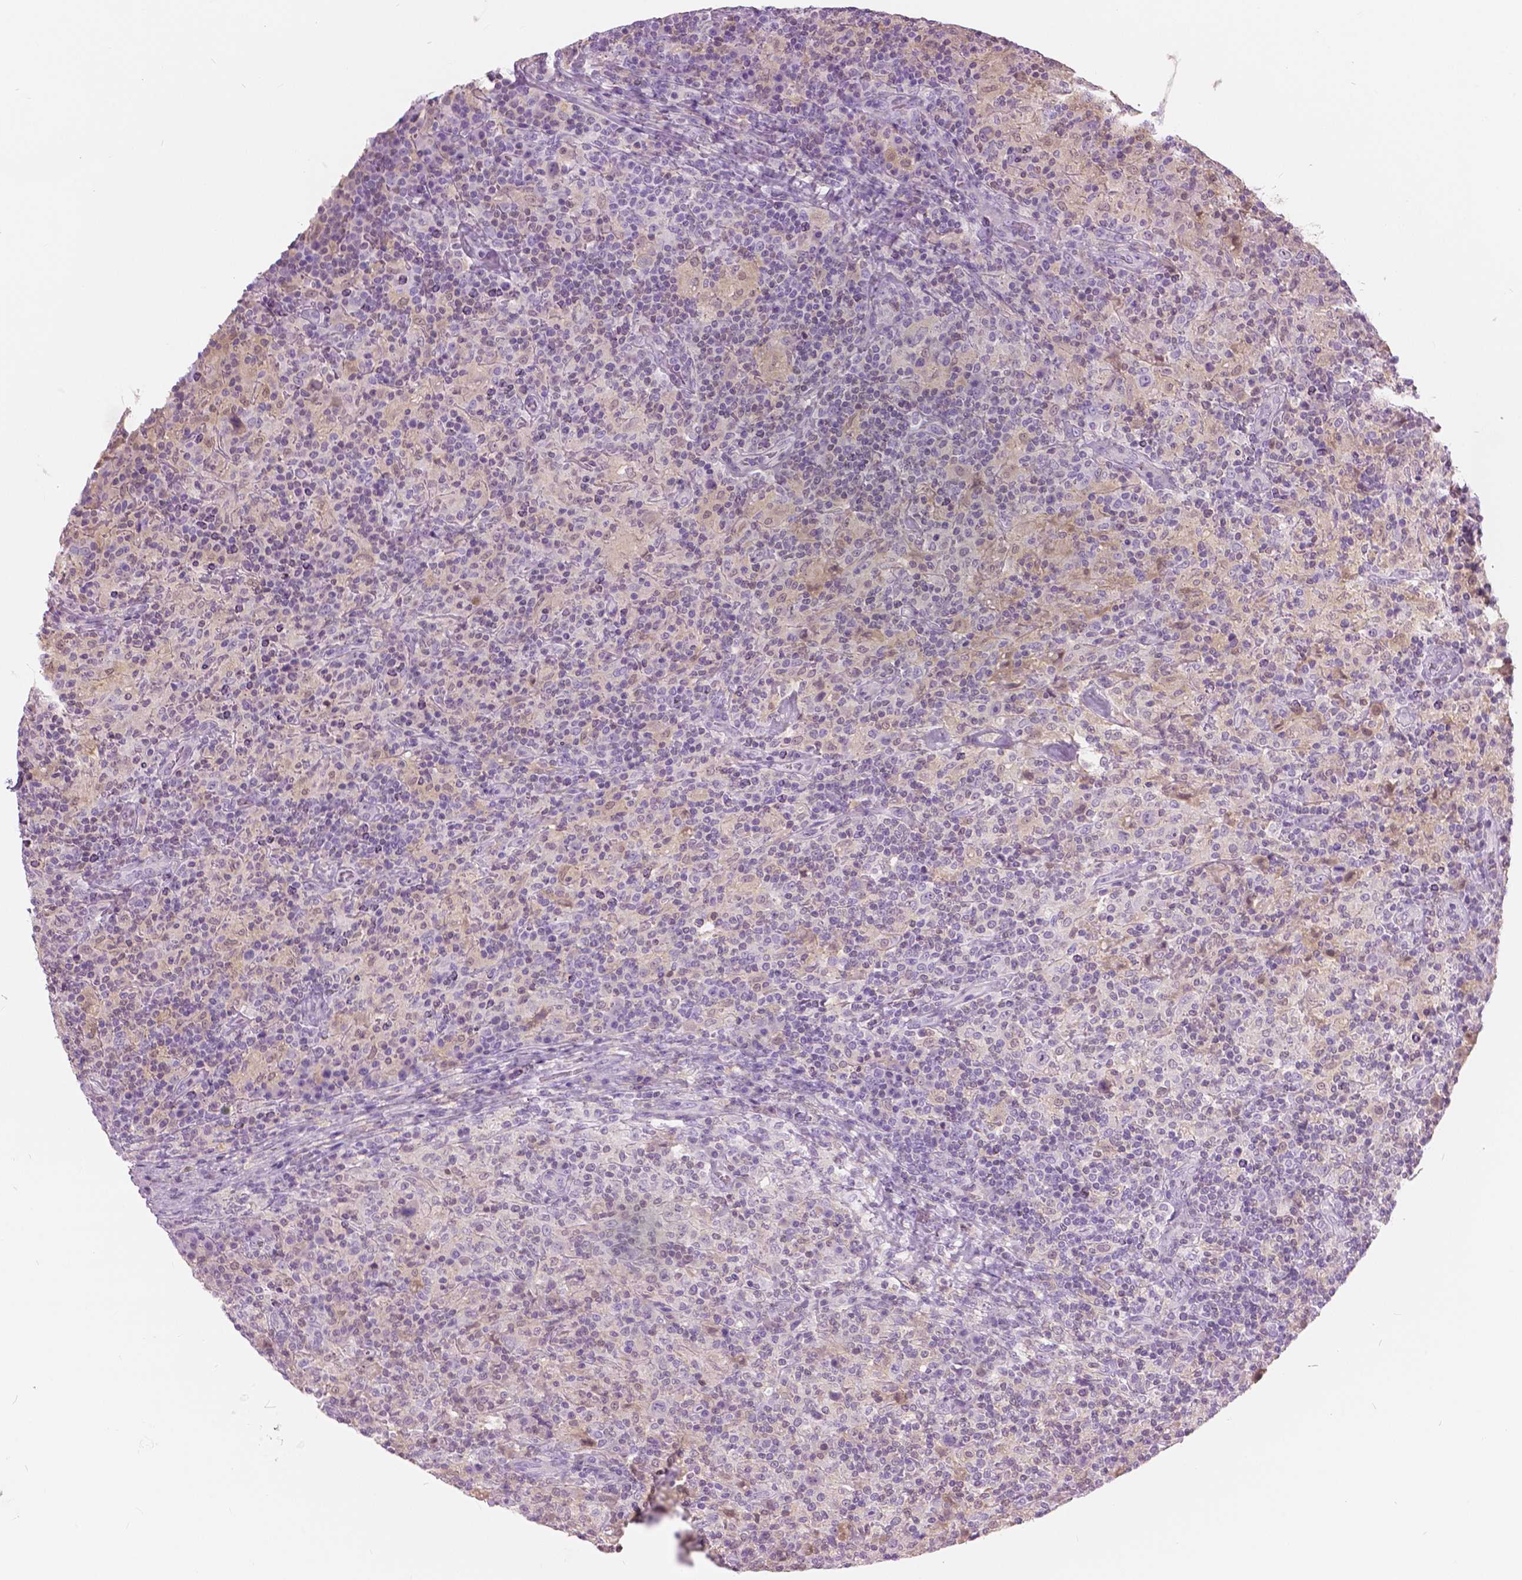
{"staining": {"intensity": "negative", "quantity": "none", "location": "none"}, "tissue": "lymphoma", "cell_type": "Tumor cells", "image_type": "cancer", "snomed": [{"axis": "morphology", "description": "Hodgkin's disease, NOS"}, {"axis": "topography", "description": "Lymph node"}], "caption": "Human Hodgkin's disease stained for a protein using immunohistochemistry displays no staining in tumor cells.", "gene": "GALM", "patient": {"sex": "male", "age": 70}}